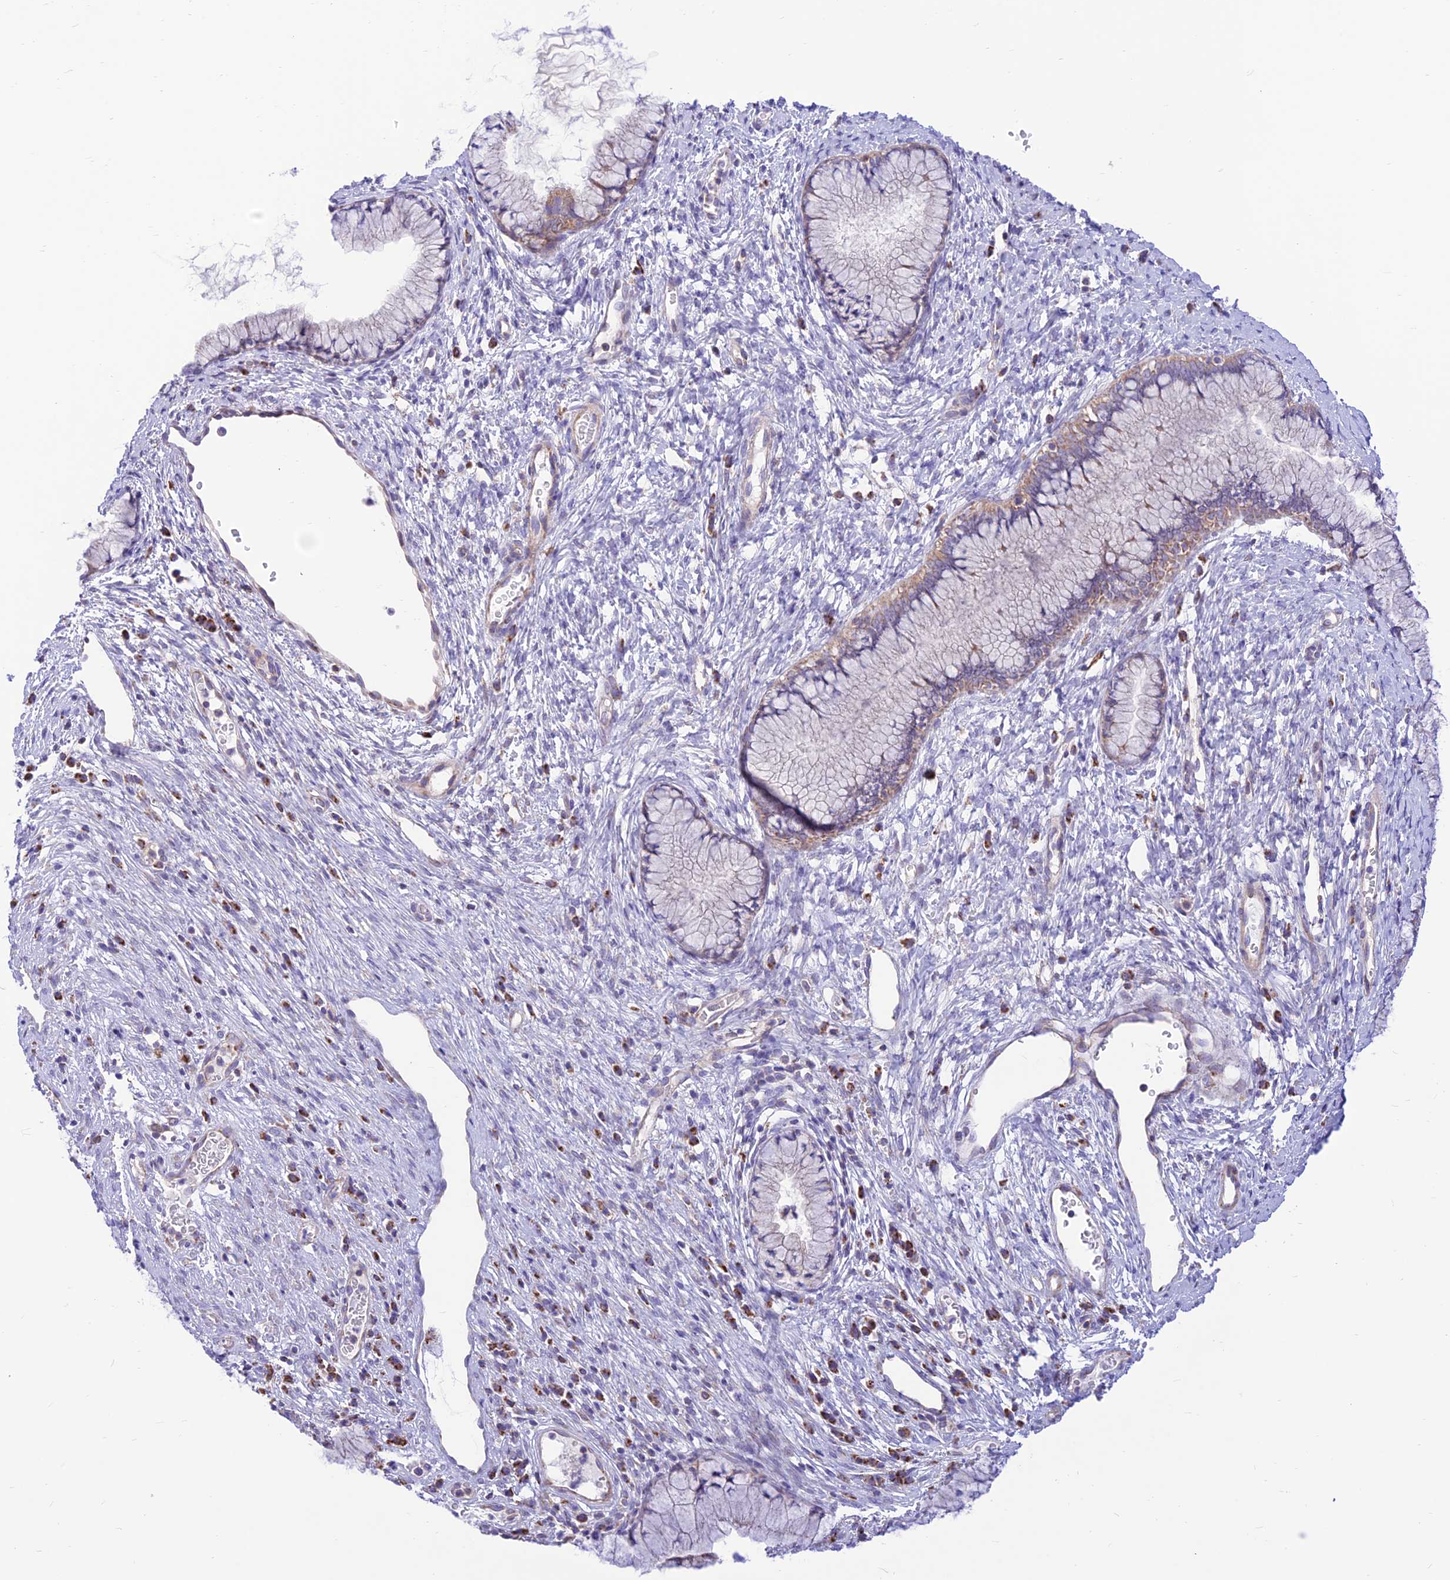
{"staining": {"intensity": "weak", "quantity": "<25%", "location": "cytoplasmic/membranous"}, "tissue": "cervix", "cell_type": "Glandular cells", "image_type": "normal", "snomed": [{"axis": "morphology", "description": "Normal tissue, NOS"}, {"axis": "topography", "description": "Cervix"}], "caption": "IHC photomicrograph of benign cervix stained for a protein (brown), which reveals no staining in glandular cells.", "gene": "FAM186B", "patient": {"sex": "female", "age": 42}}